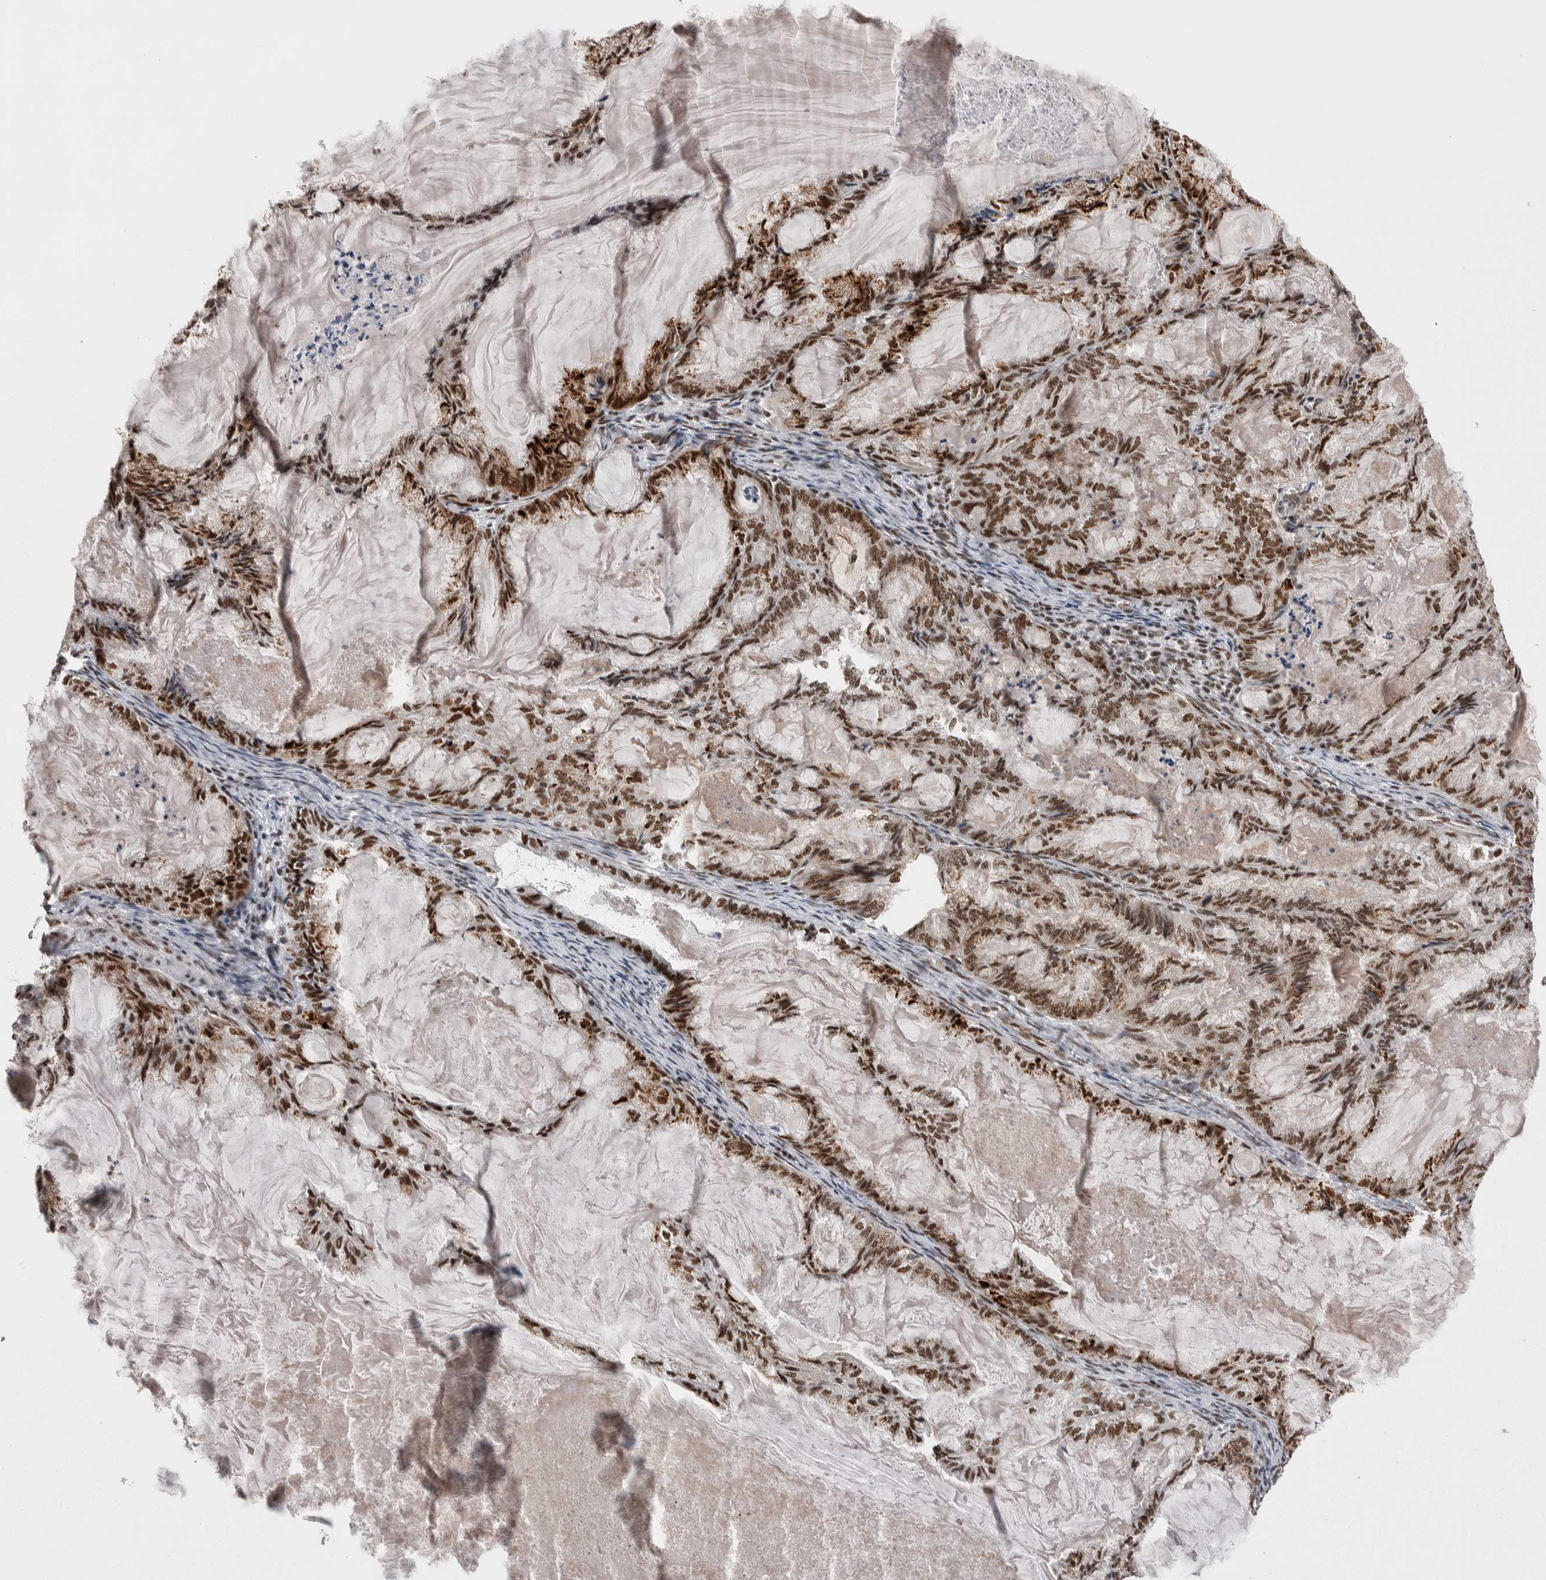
{"staining": {"intensity": "moderate", "quantity": ">75%", "location": "nuclear"}, "tissue": "endometrial cancer", "cell_type": "Tumor cells", "image_type": "cancer", "snomed": [{"axis": "morphology", "description": "Adenocarcinoma, NOS"}, {"axis": "topography", "description": "Endometrium"}], "caption": "Brown immunohistochemical staining in adenocarcinoma (endometrial) displays moderate nuclear positivity in approximately >75% of tumor cells.", "gene": "DMTF1", "patient": {"sex": "female", "age": 86}}